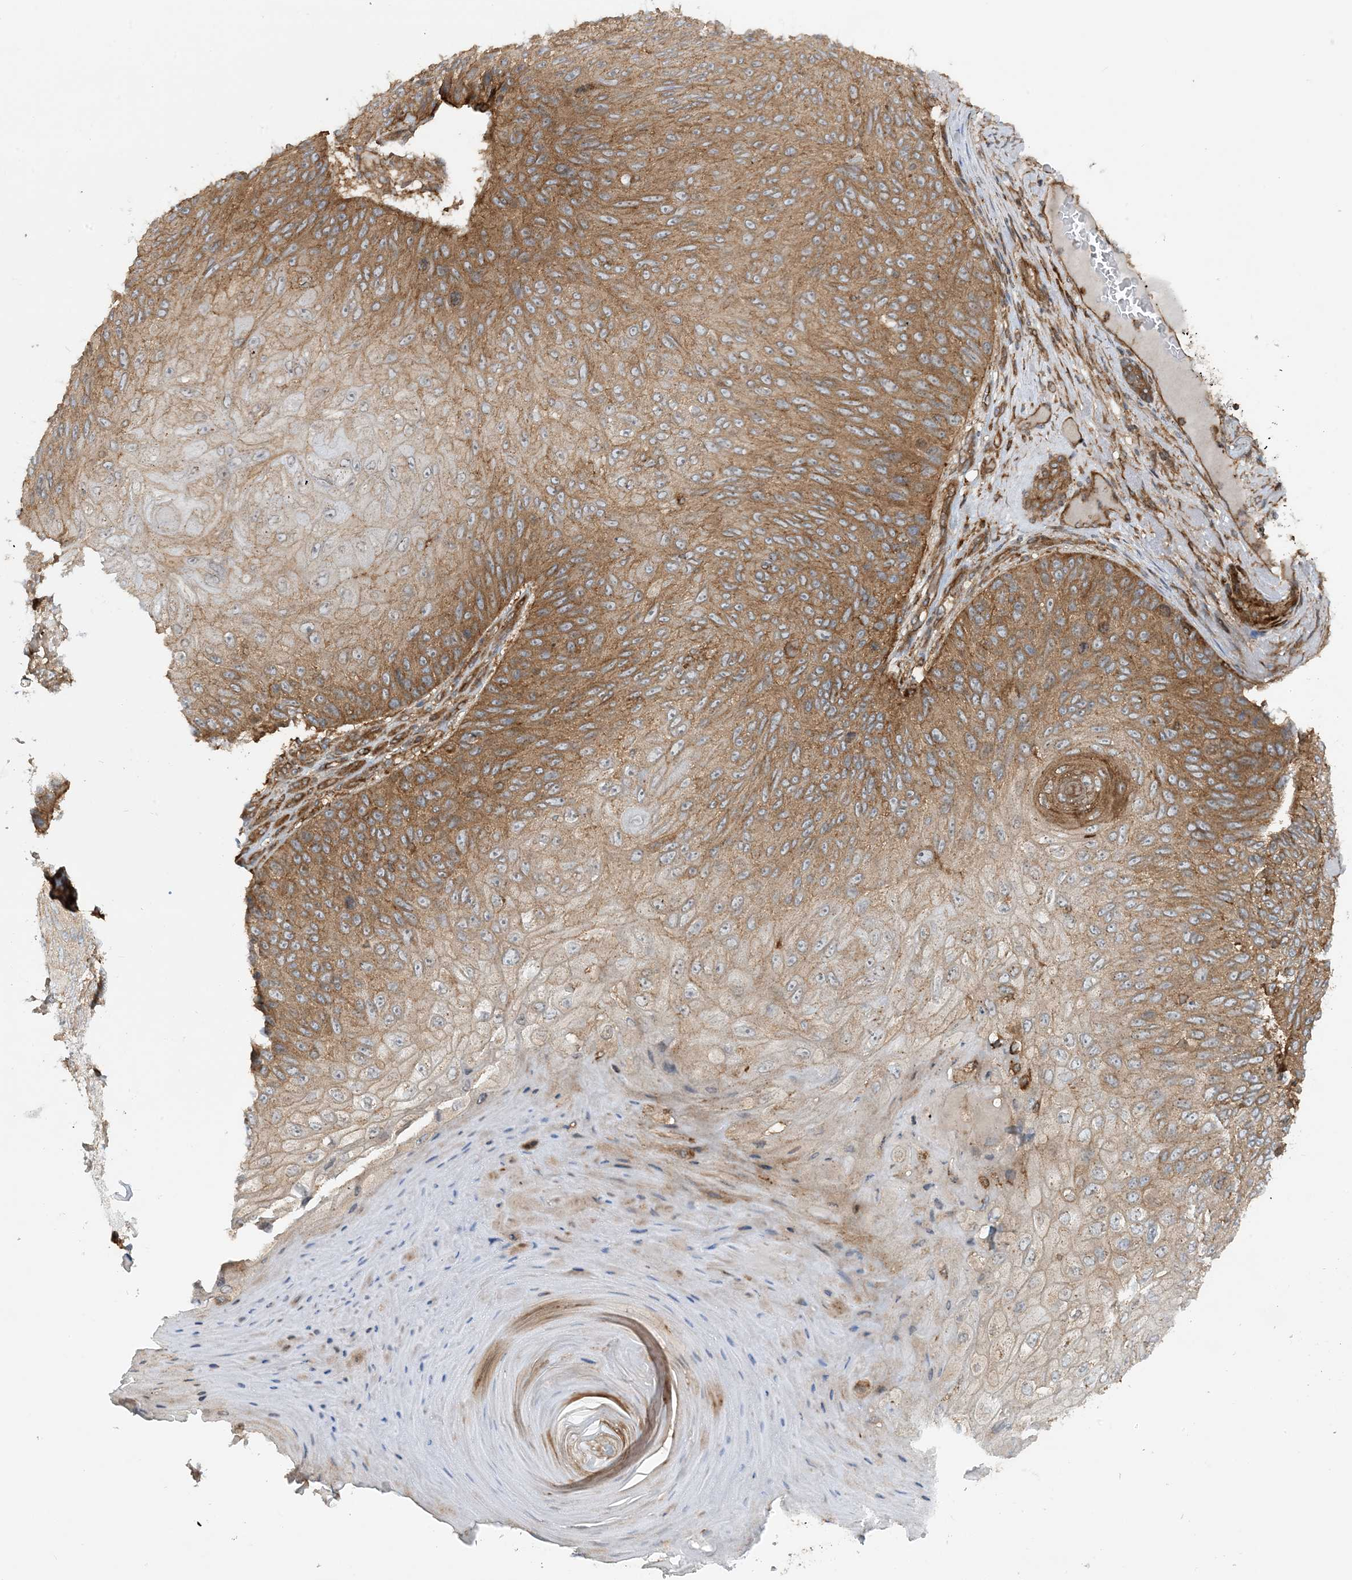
{"staining": {"intensity": "moderate", "quantity": ">75%", "location": "cytoplasmic/membranous"}, "tissue": "skin cancer", "cell_type": "Tumor cells", "image_type": "cancer", "snomed": [{"axis": "morphology", "description": "Squamous cell carcinoma, NOS"}, {"axis": "topography", "description": "Skin"}], "caption": "Protein expression analysis of human skin cancer reveals moderate cytoplasmic/membranous expression in about >75% of tumor cells. Using DAB (brown) and hematoxylin (blue) stains, captured at high magnification using brightfield microscopy.", "gene": "STAM2", "patient": {"sex": "female", "age": 88}}